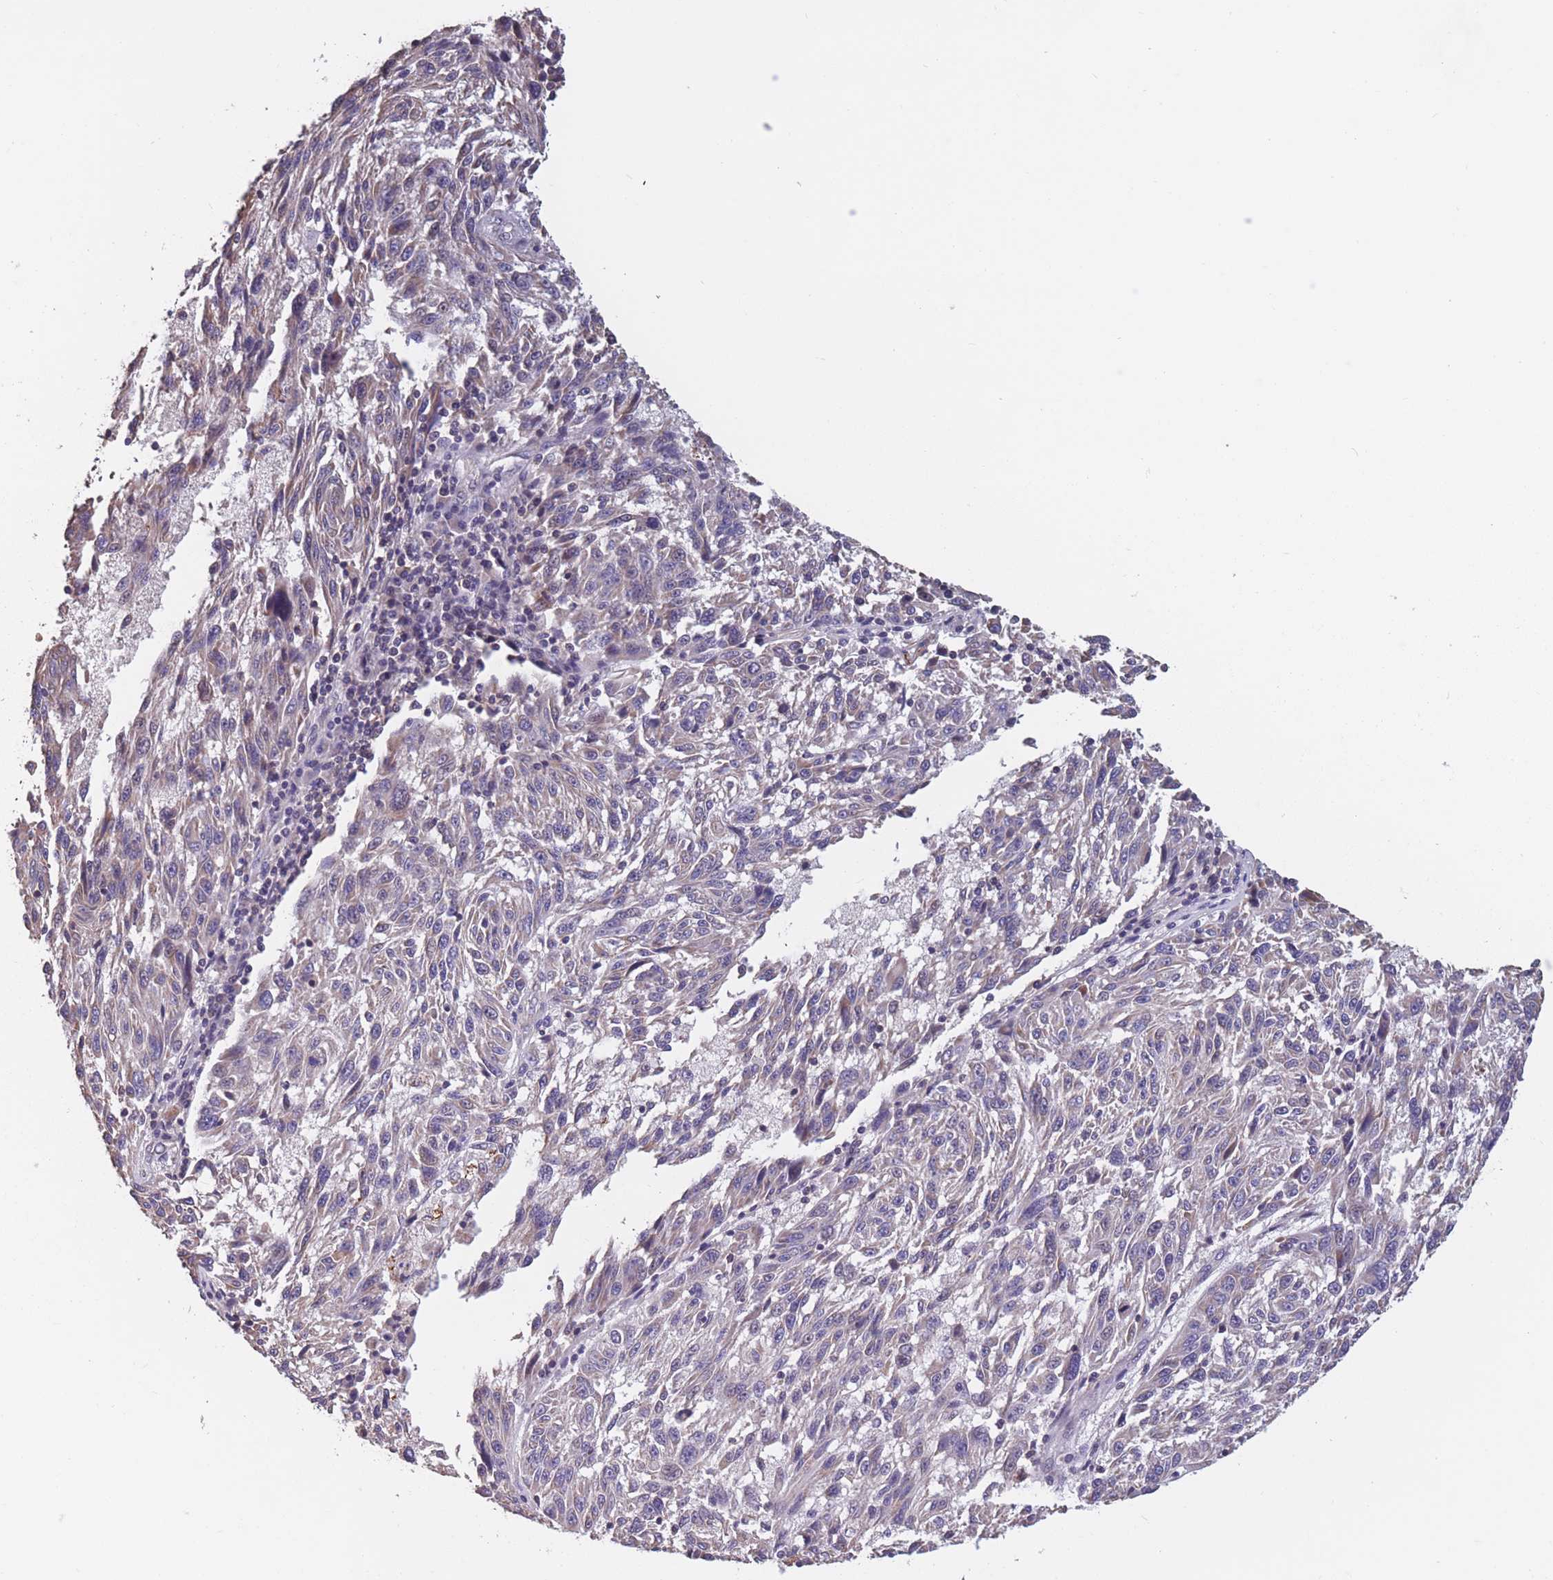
{"staining": {"intensity": "weak", "quantity": "25%-75%", "location": "cytoplasmic/membranous"}, "tissue": "melanoma", "cell_type": "Tumor cells", "image_type": "cancer", "snomed": [{"axis": "morphology", "description": "Malignant melanoma, NOS"}, {"axis": "topography", "description": "Skin"}], "caption": "The histopathology image reveals immunohistochemical staining of melanoma. There is weak cytoplasmic/membranous positivity is seen in approximately 25%-75% of tumor cells.", "gene": "TOMM40L", "patient": {"sex": "male", "age": 53}}